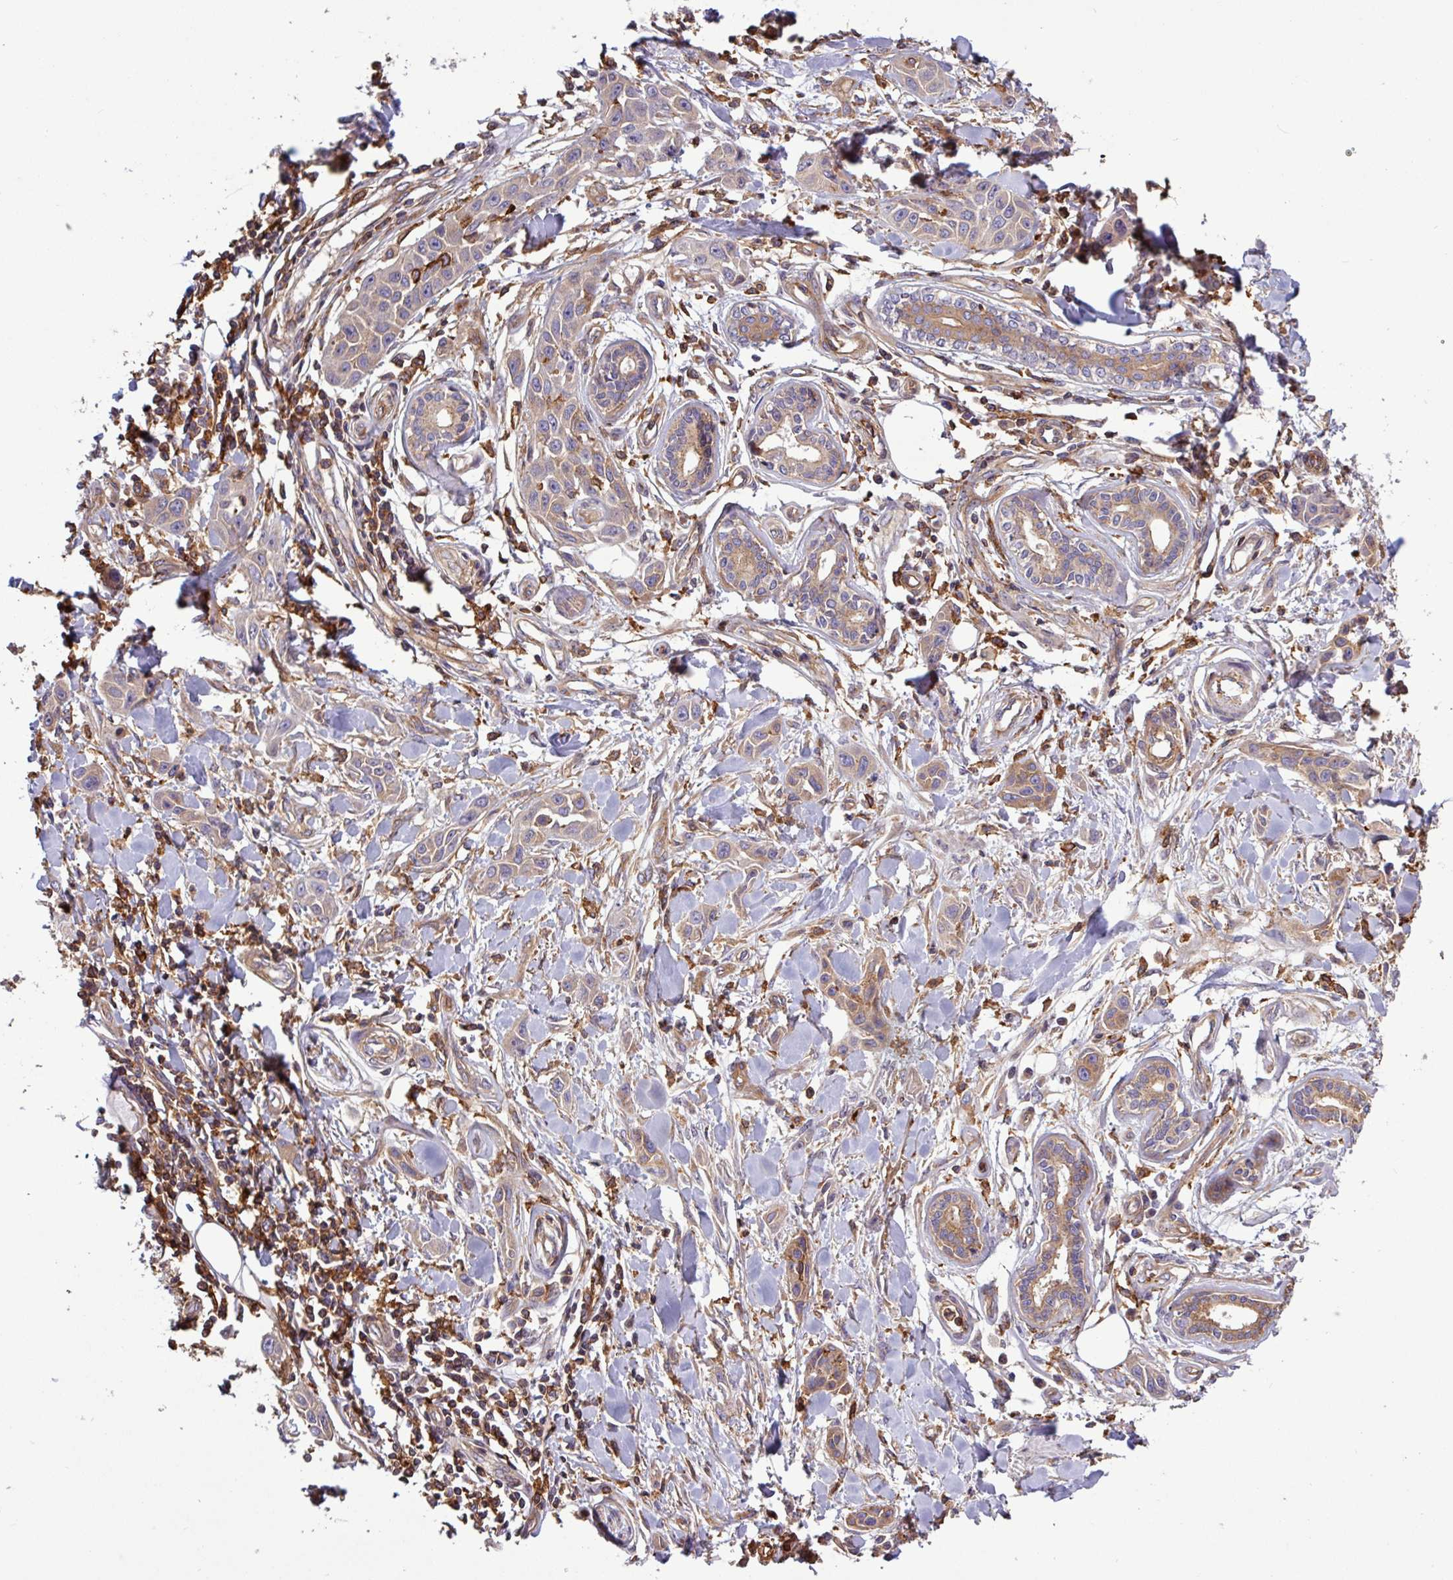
{"staining": {"intensity": "weak", "quantity": "25%-75%", "location": "cytoplasmic/membranous"}, "tissue": "skin cancer", "cell_type": "Tumor cells", "image_type": "cancer", "snomed": [{"axis": "morphology", "description": "Squamous cell carcinoma, NOS"}, {"axis": "topography", "description": "Skin"}], "caption": "Skin cancer stained for a protein (brown) demonstrates weak cytoplasmic/membranous positive expression in about 25%-75% of tumor cells.", "gene": "ACTR3", "patient": {"sex": "female", "age": 69}}